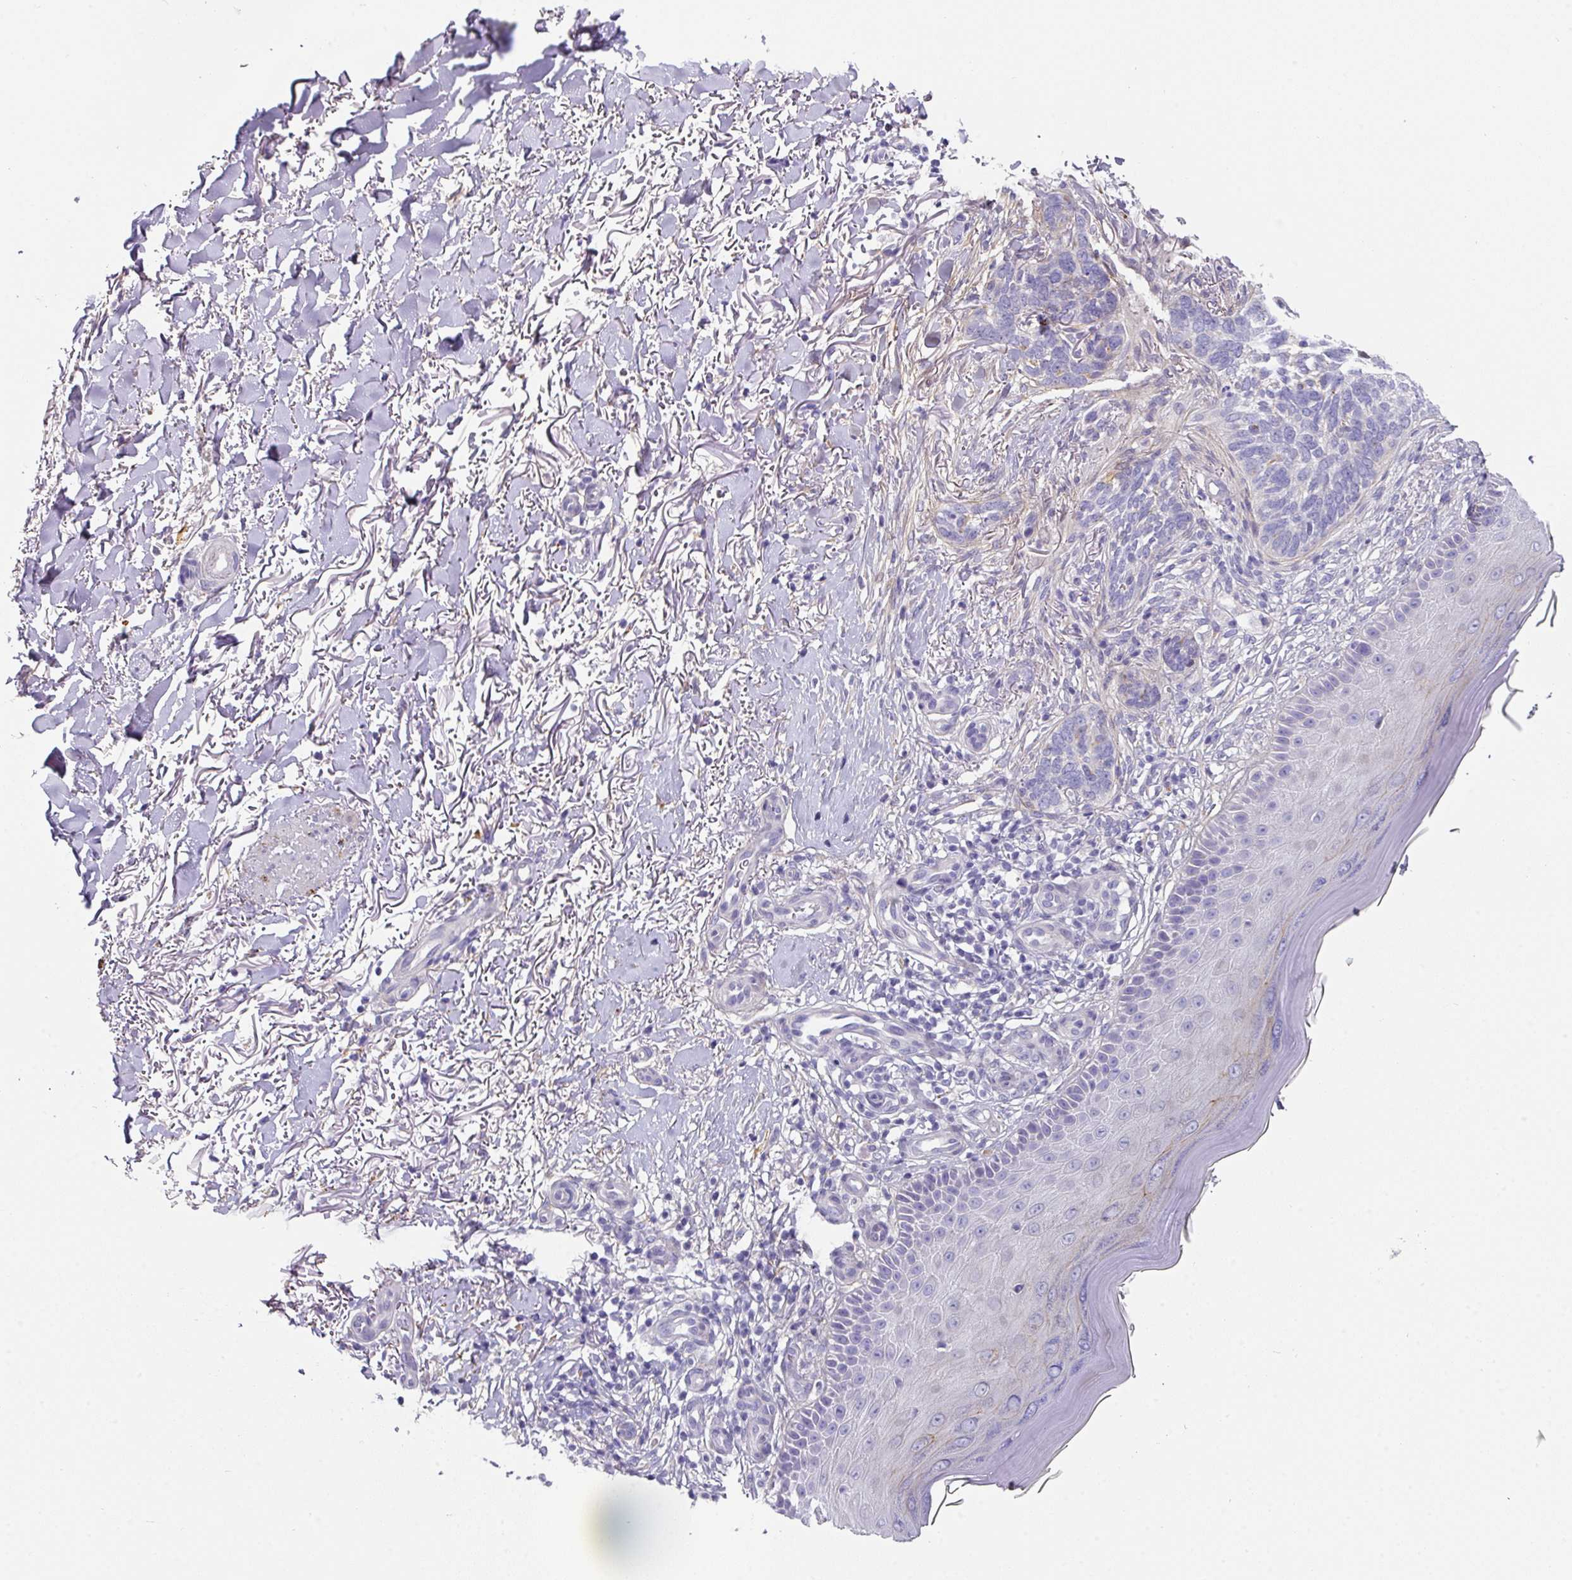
{"staining": {"intensity": "negative", "quantity": "none", "location": "none"}, "tissue": "skin cancer", "cell_type": "Tumor cells", "image_type": "cancer", "snomed": [{"axis": "morphology", "description": "Normal tissue, NOS"}, {"axis": "morphology", "description": "Basal cell carcinoma"}, {"axis": "topography", "description": "Skin"}], "caption": "This is a photomicrograph of immunohistochemistry staining of skin cancer (basal cell carcinoma), which shows no positivity in tumor cells.", "gene": "ANKRD29", "patient": {"sex": "female", "age": 67}}